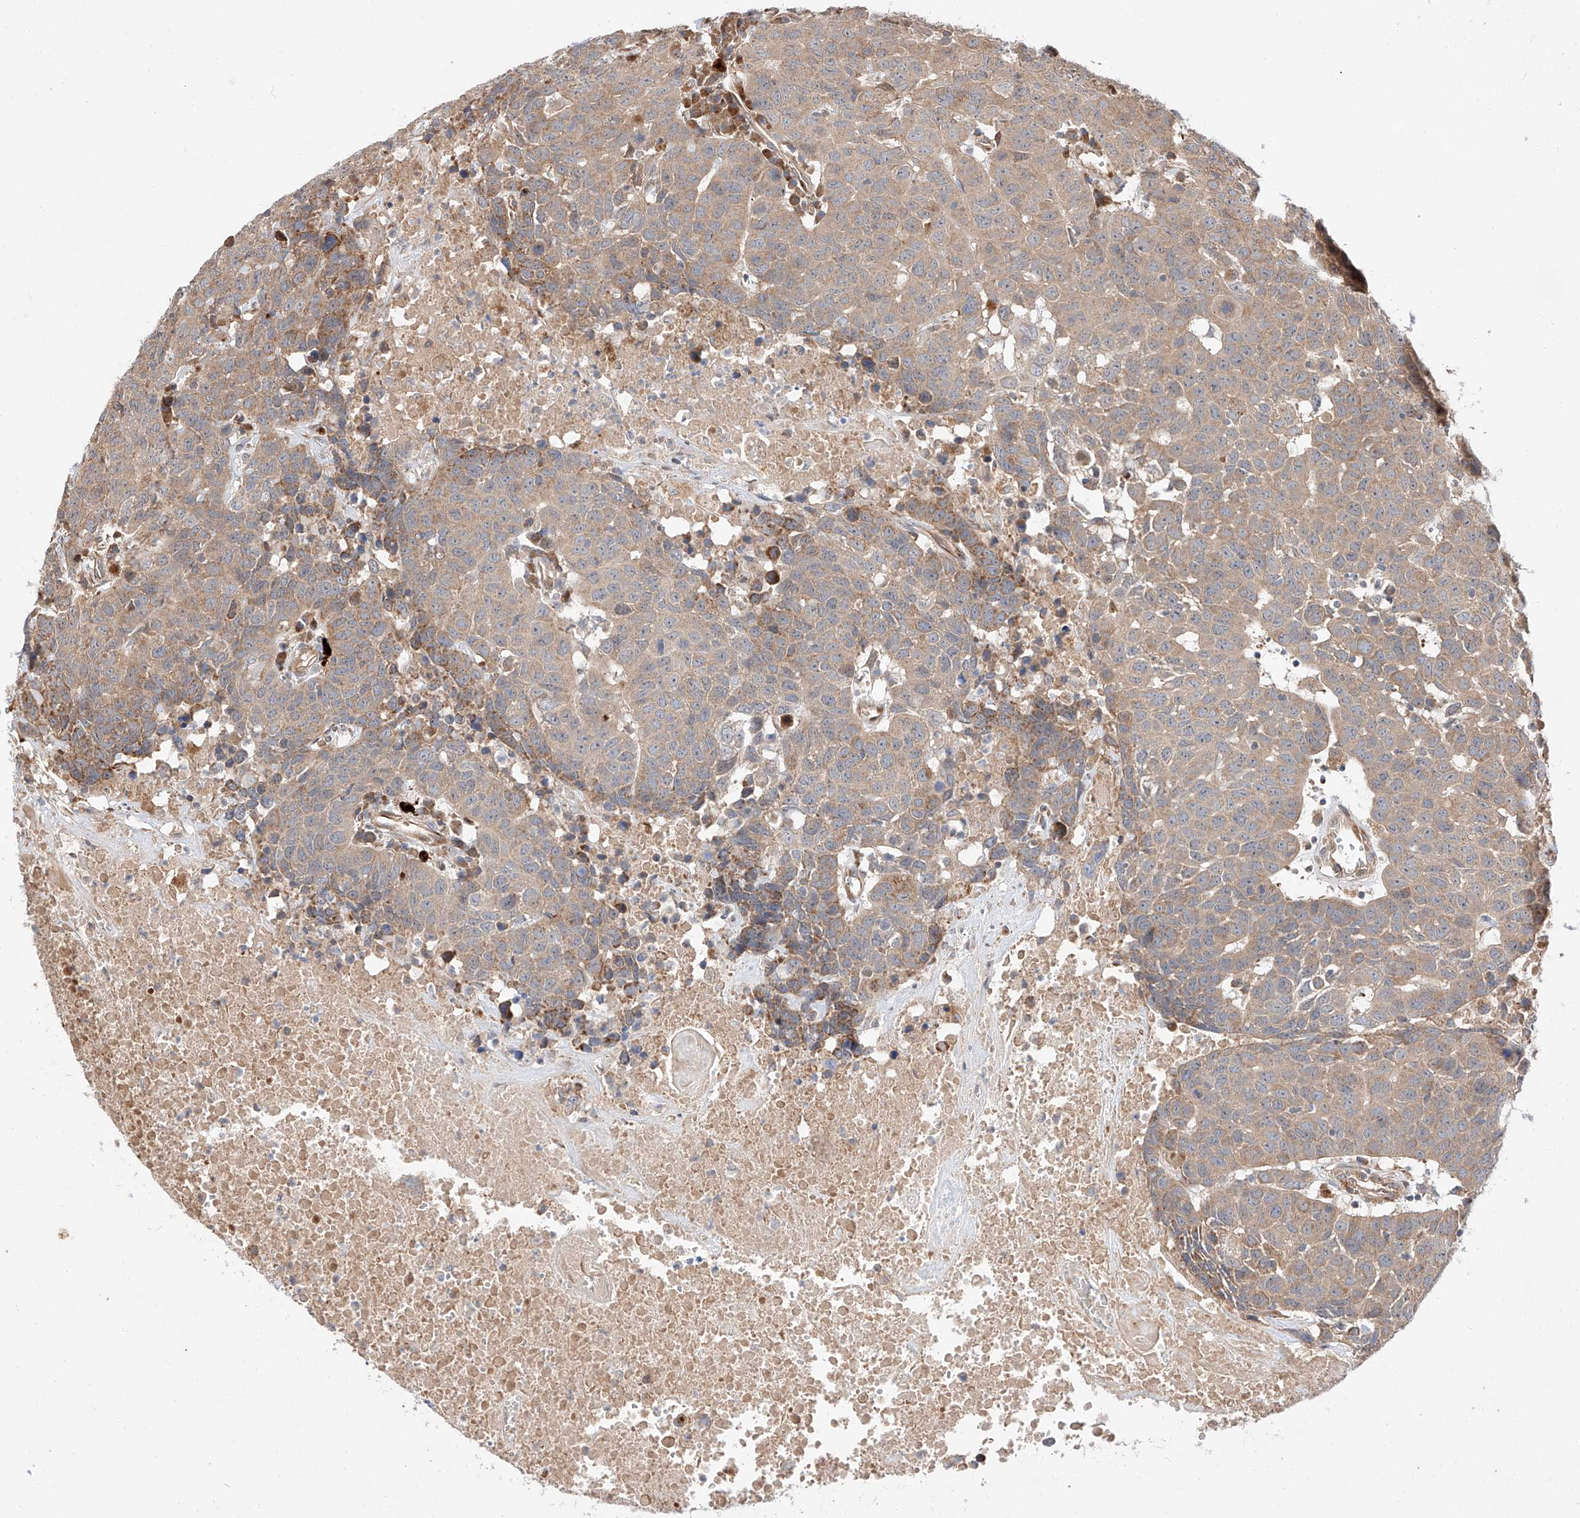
{"staining": {"intensity": "weak", "quantity": "25%-75%", "location": "cytoplasmic/membranous"}, "tissue": "head and neck cancer", "cell_type": "Tumor cells", "image_type": "cancer", "snomed": [{"axis": "morphology", "description": "Squamous cell carcinoma, NOS"}, {"axis": "topography", "description": "Head-Neck"}], "caption": "Immunohistochemical staining of squamous cell carcinoma (head and neck) exhibits weak cytoplasmic/membranous protein positivity in about 25%-75% of tumor cells.", "gene": "DIRAS3", "patient": {"sex": "male", "age": 66}}